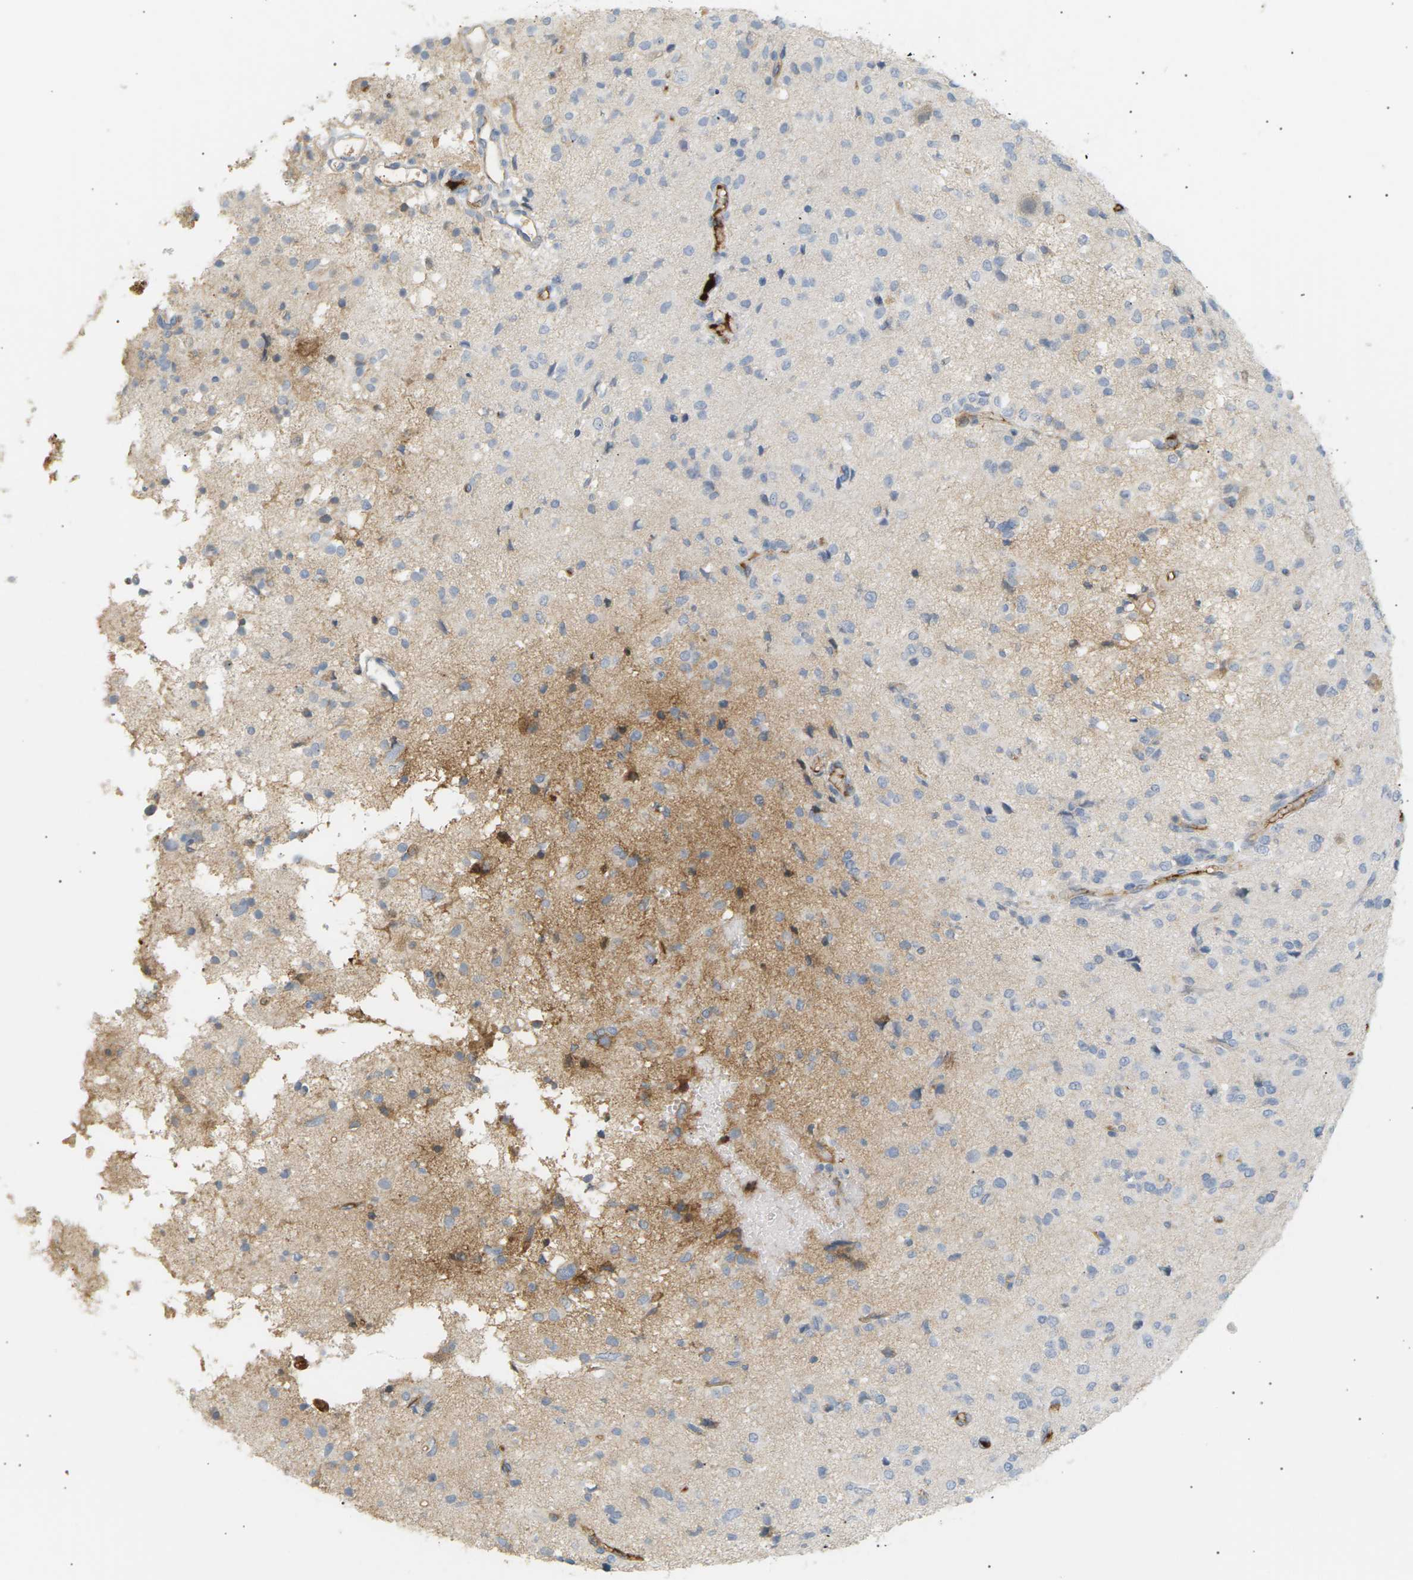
{"staining": {"intensity": "moderate", "quantity": "<25%", "location": "cytoplasmic/membranous"}, "tissue": "glioma", "cell_type": "Tumor cells", "image_type": "cancer", "snomed": [{"axis": "morphology", "description": "Glioma, malignant, High grade"}, {"axis": "topography", "description": "Brain"}], "caption": "A micrograph of malignant high-grade glioma stained for a protein exhibits moderate cytoplasmic/membranous brown staining in tumor cells. (brown staining indicates protein expression, while blue staining denotes nuclei).", "gene": "IGLC3", "patient": {"sex": "female", "age": 59}}